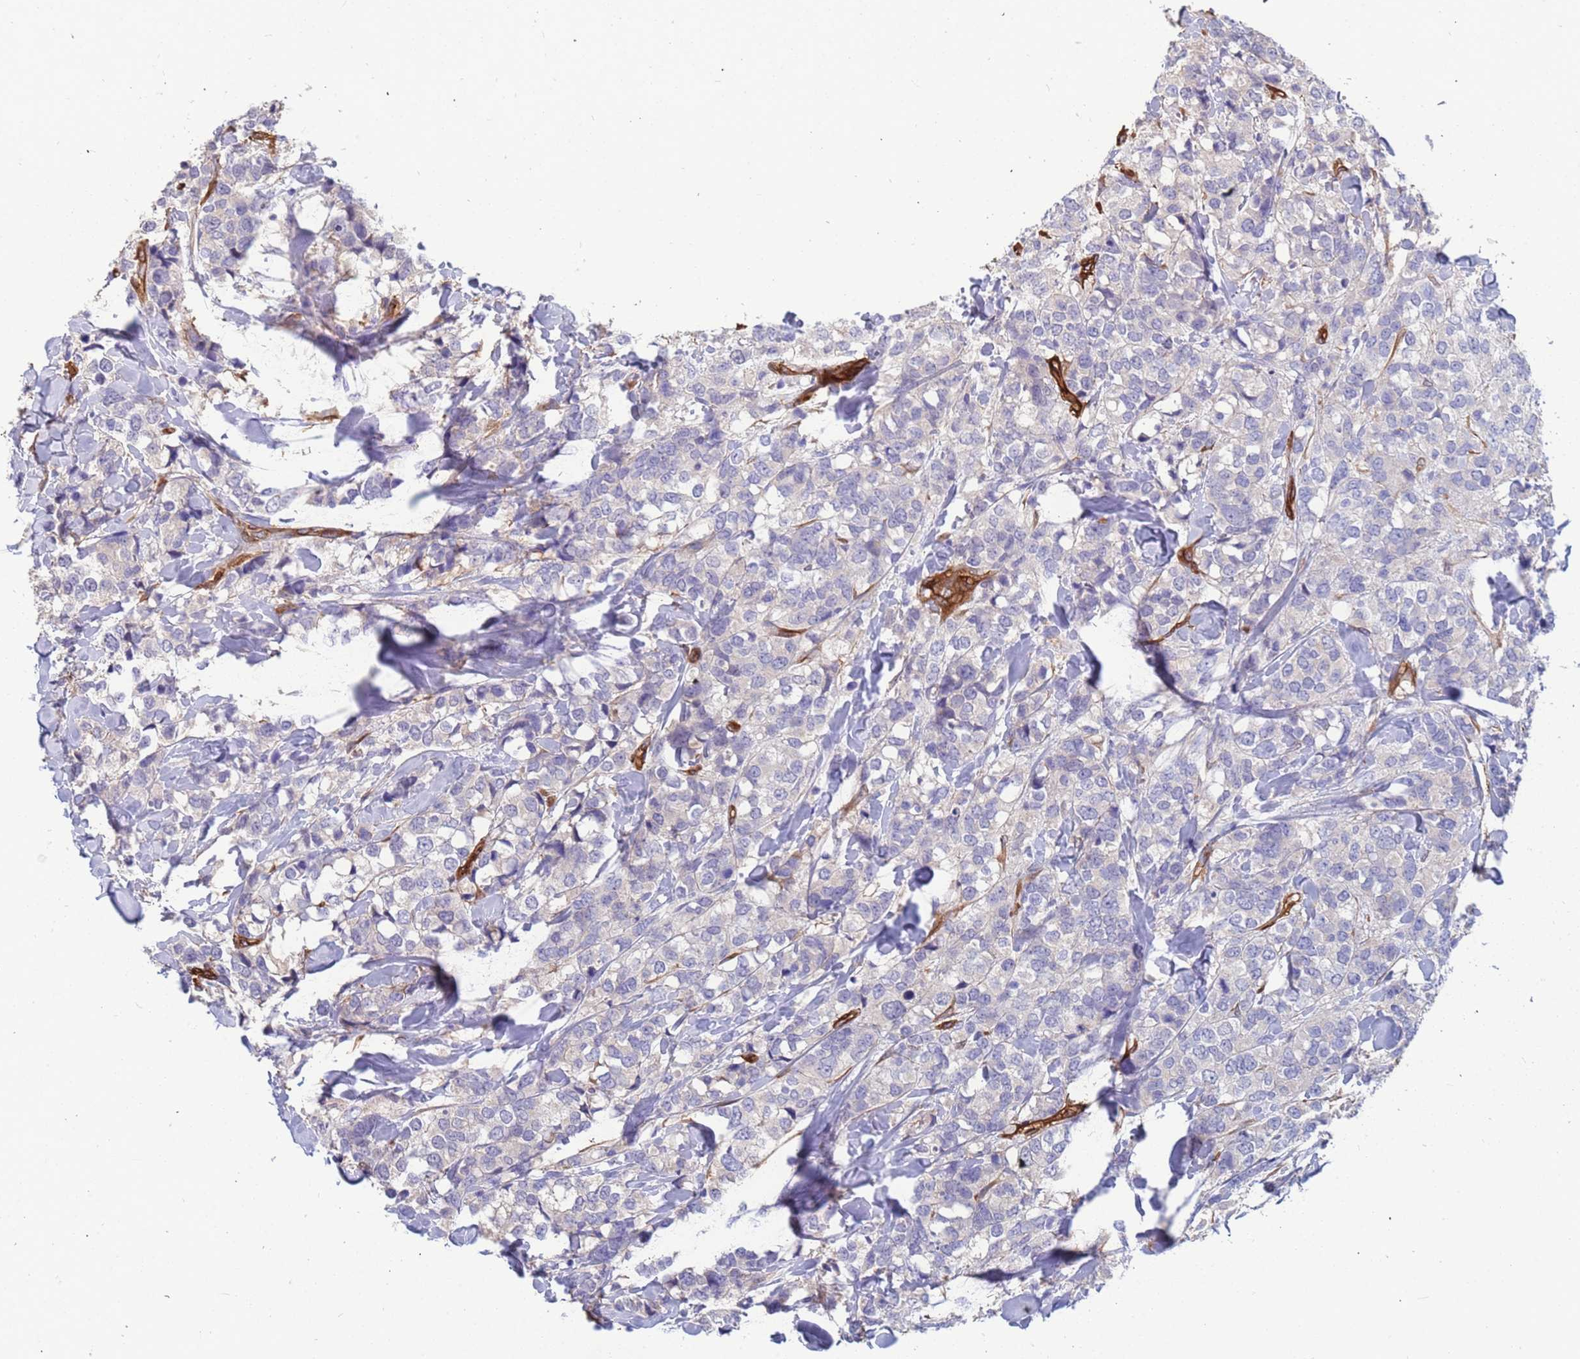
{"staining": {"intensity": "negative", "quantity": "none", "location": "none"}, "tissue": "breast cancer", "cell_type": "Tumor cells", "image_type": "cancer", "snomed": [{"axis": "morphology", "description": "Lobular carcinoma"}, {"axis": "topography", "description": "Breast"}], "caption": "The photomicrograph shows no staining of tumor cells in lobular carcinoma (breast). (DAB (3,3'-diaminobenzidine) immunohistochemistry, high magnification).", "gene": "EHD2", "patient": {"sex": "female", "age": 59}}